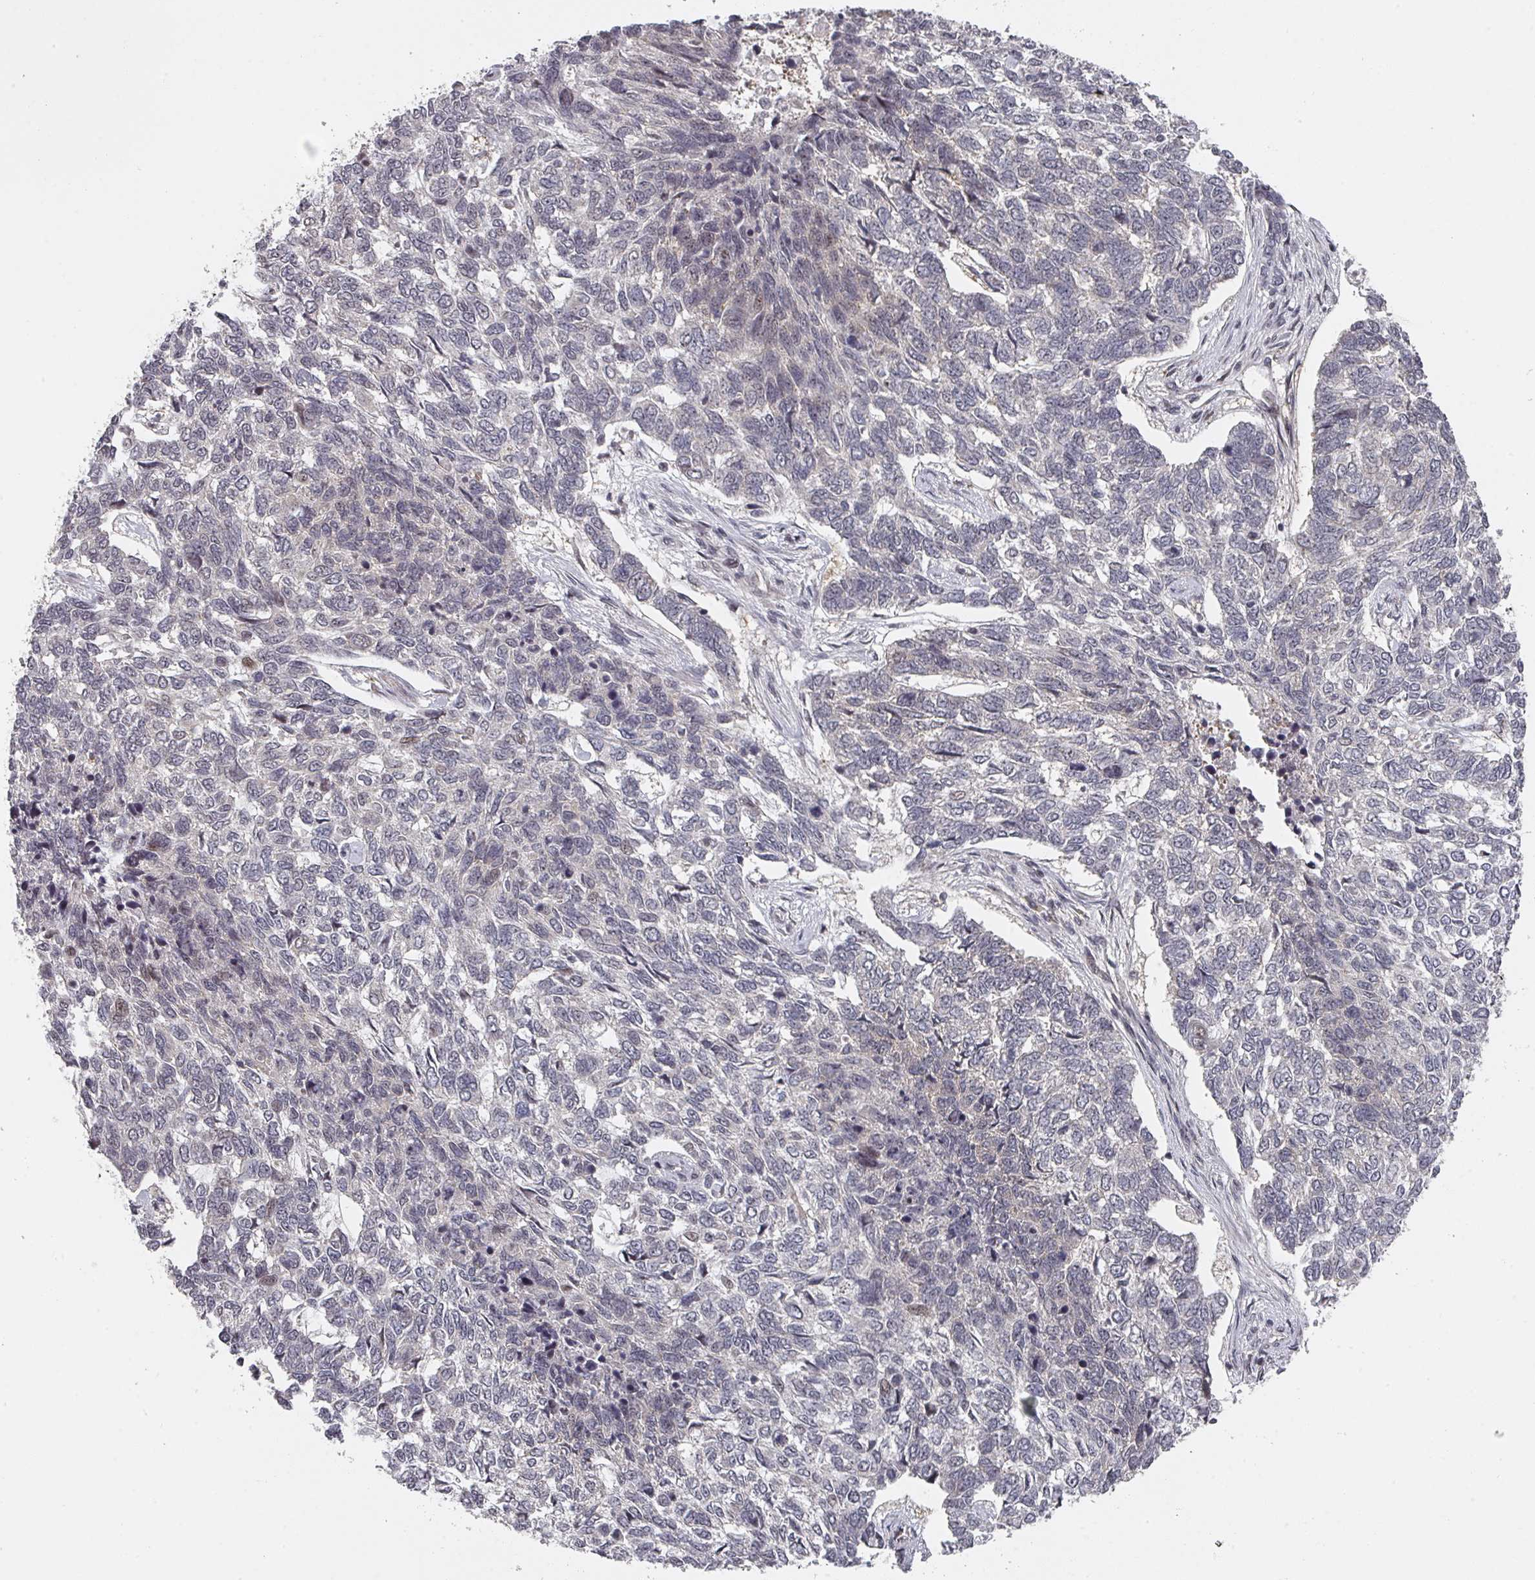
{"staining": {"intensity": "negative", "quantity": "none", "location": "none"}, "tissue": "skin cancer", "cell_type": "Tumor cells", "image_type": "cancer", "snomed": [{"axis": "morphology", "description": "Basal cell carcinoma"}, {"axis": "topography", "description": "Skin"}], "caption": "Immunohistochemistry micrograph of neoplastic tissue: skin cancer stained with DAB (3,3'-diaminobenzidine) exhibits no significant protein positivity in tumor cells. (Brightfield microscopy of DAB immunohistochemistry at high magnification).", "gene": "KIF1C", "patient": {"sex": "female", "age": 65}}